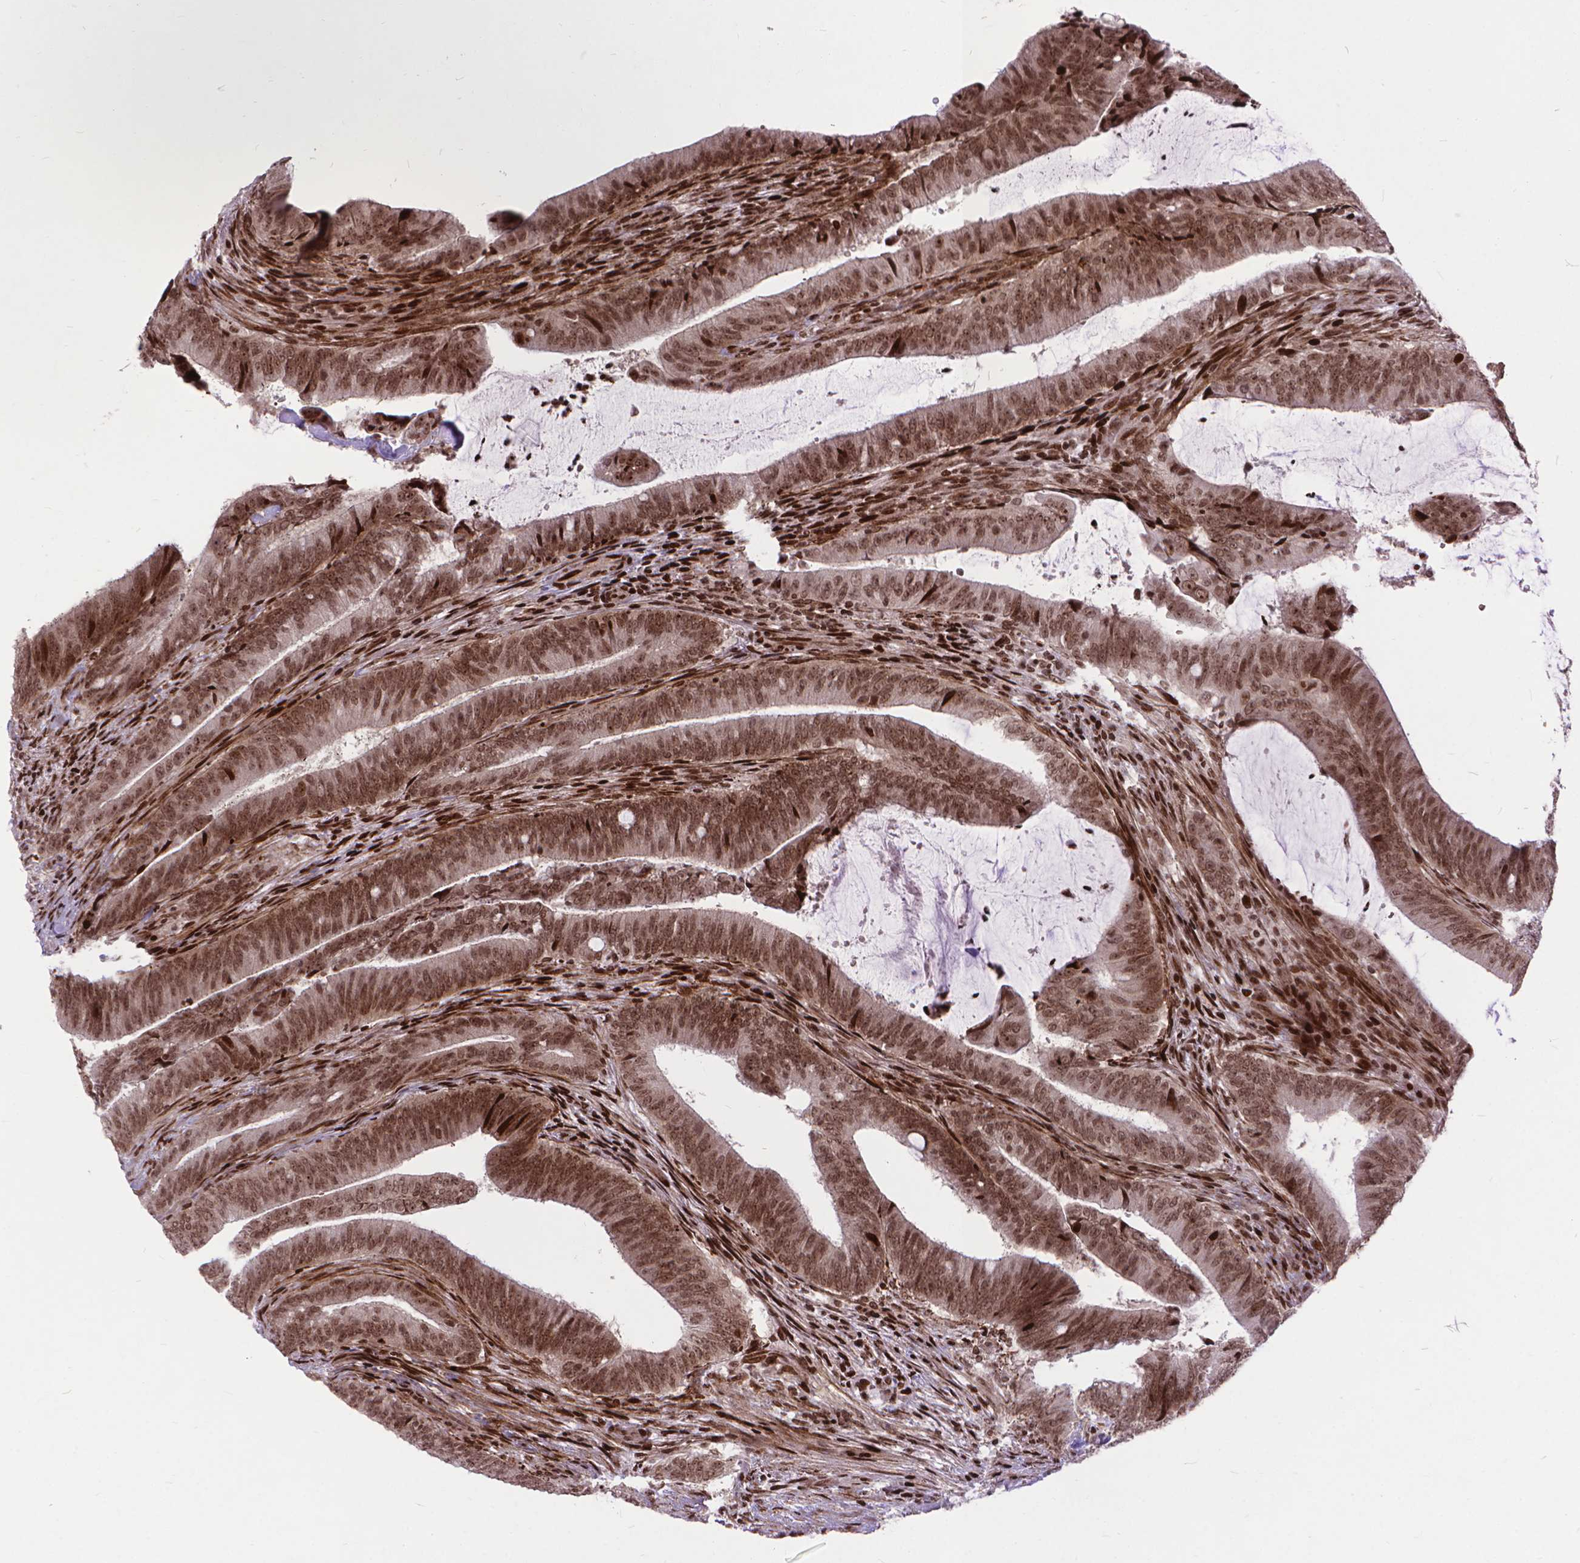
{"staining": {"intensity": "moderate", "quantity": ">75%", "location": "nuclear"}, "tissue": "colorectal cancer", "cell_type": "Tumor cells", "image_type": "cancer", "snomed": [{"axis": "morphology", "description": "Adenocarcinoma, NOS"}, {"axis": "topography", "description": "Colon"}], "caption": "High-power microscopy captured an immunohistochemistry (IHC) image of adenocarcinoma (colorectal), revealing moderate nuclear staining in approximately >75% of tumor cells.", "gene": "AMER1", "patient": {"sex": "female", "age": 43}}